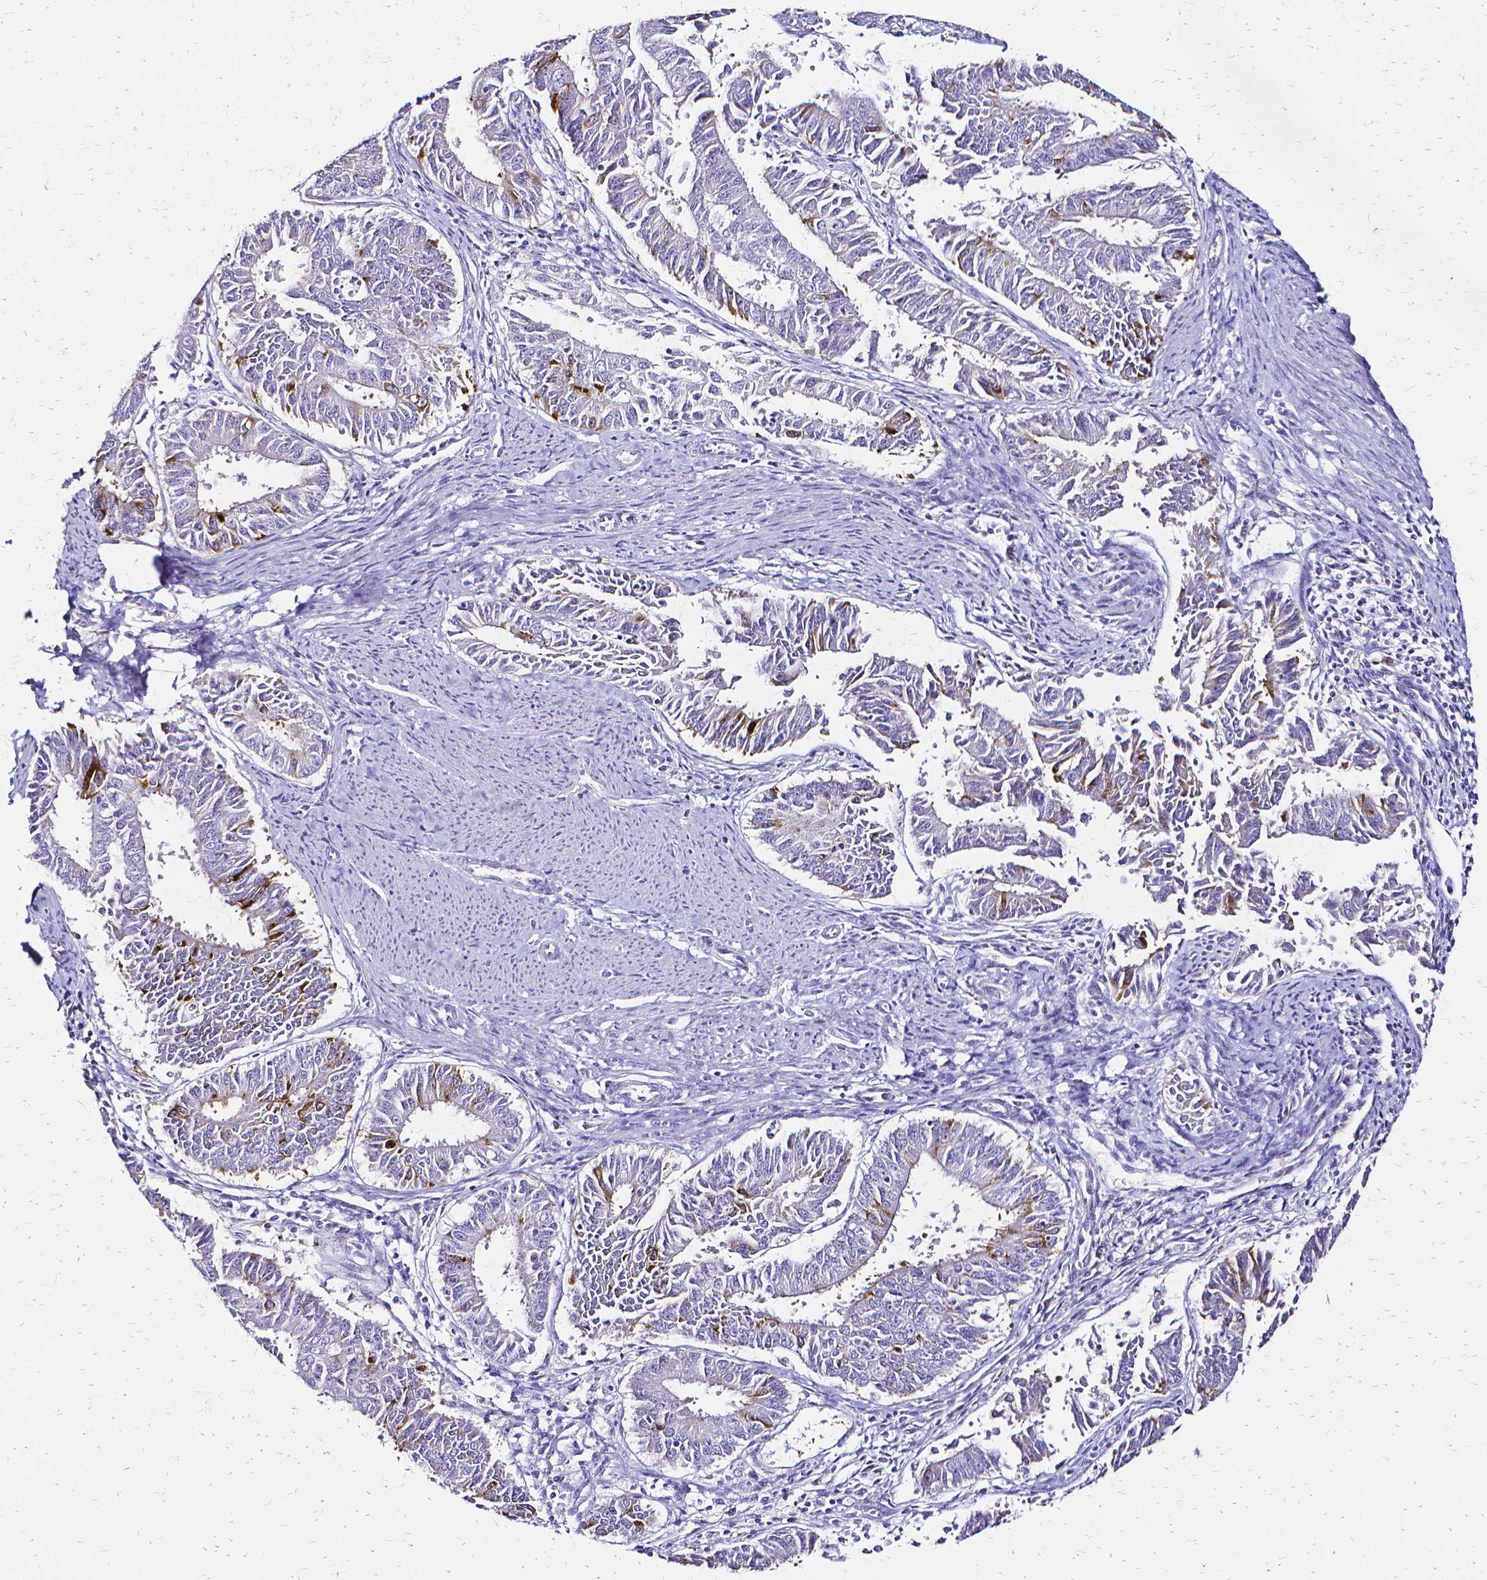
{"staining": {"intensity": "moderate", "quantity": "<25%", "location": "cytoplasmic/membranous"}, "tissue": "endometrial cancer", "cell_type": "Tumor cells", "image_type": "cancer", "snomed": [{"axis": "morphology", "description": "Adenocarcinoma, NOS"}, {"axis": "topography", "description": "Endometrium"}], "caption": "Endometrial cancer (adenocarcinoma) stained with IHC shows moderate cytoplasmic/membranous positivity in approximately <25% of tumor cells. (IHC, brightfield microscopy, high magnification).", "gene": "CCNB1", "patient": {"sex": "female", "age": 73}}